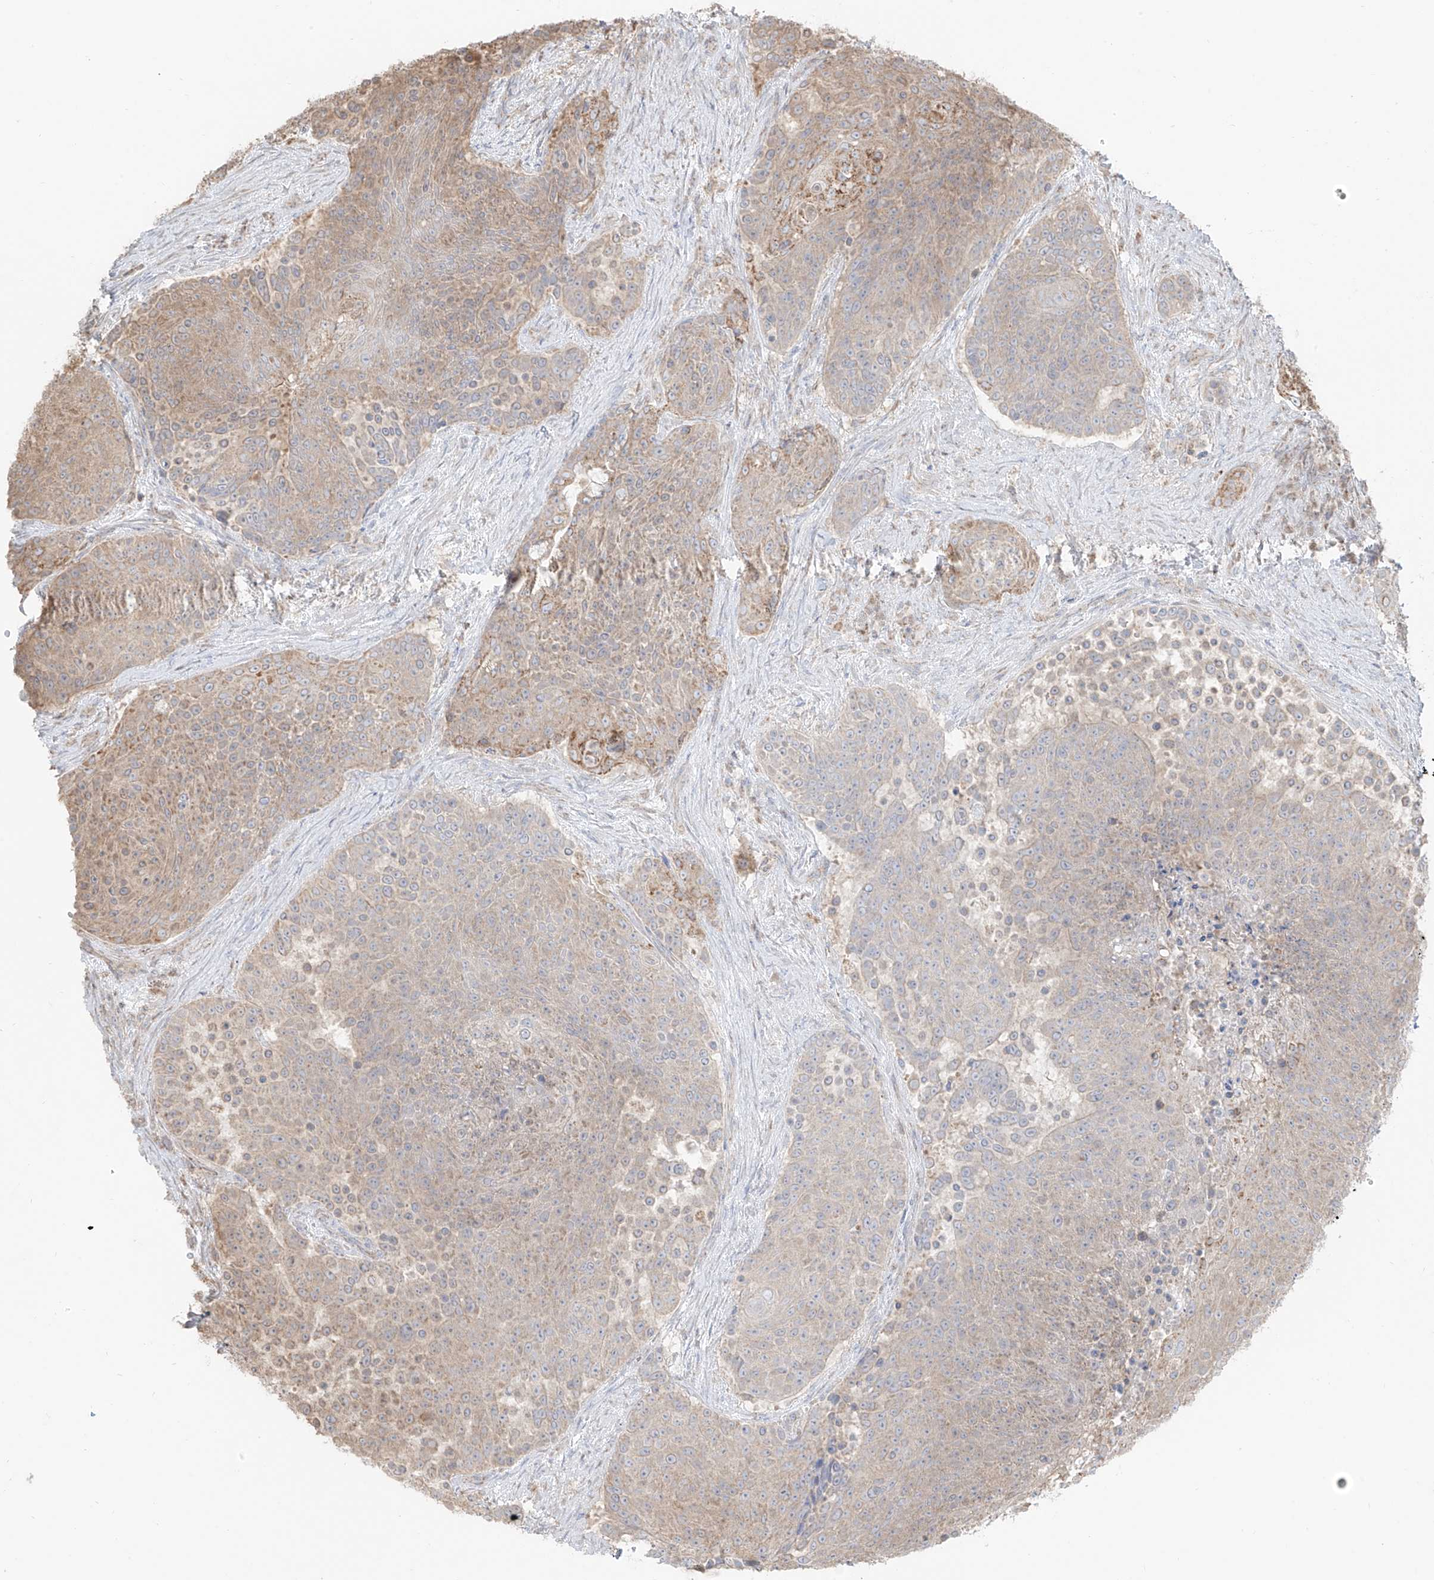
{"staining": {"intensity": "weak", "quantity": ">75%", "location": "cytoplasmic/membranous"}, "tissue": "urothelial cancer", "cell_type": "Tumor cells", "image_type": "cancer", "snomed": [{"axis": "morphology", "description": "Urothelial carcinoma, High grade"}, {"axis": "topography", "description": "Urinary bladder"}], "caption": "An immunohistochemistry photomicrograph of neoplastic tissue is shown. Protein staining in brown shows weak cytoplasmic/membranous positivity in high-grade urothelial carcinoma within tumor cells.", "gene": "ETHE1", "patient": {"sex": "female", "age": 63}}